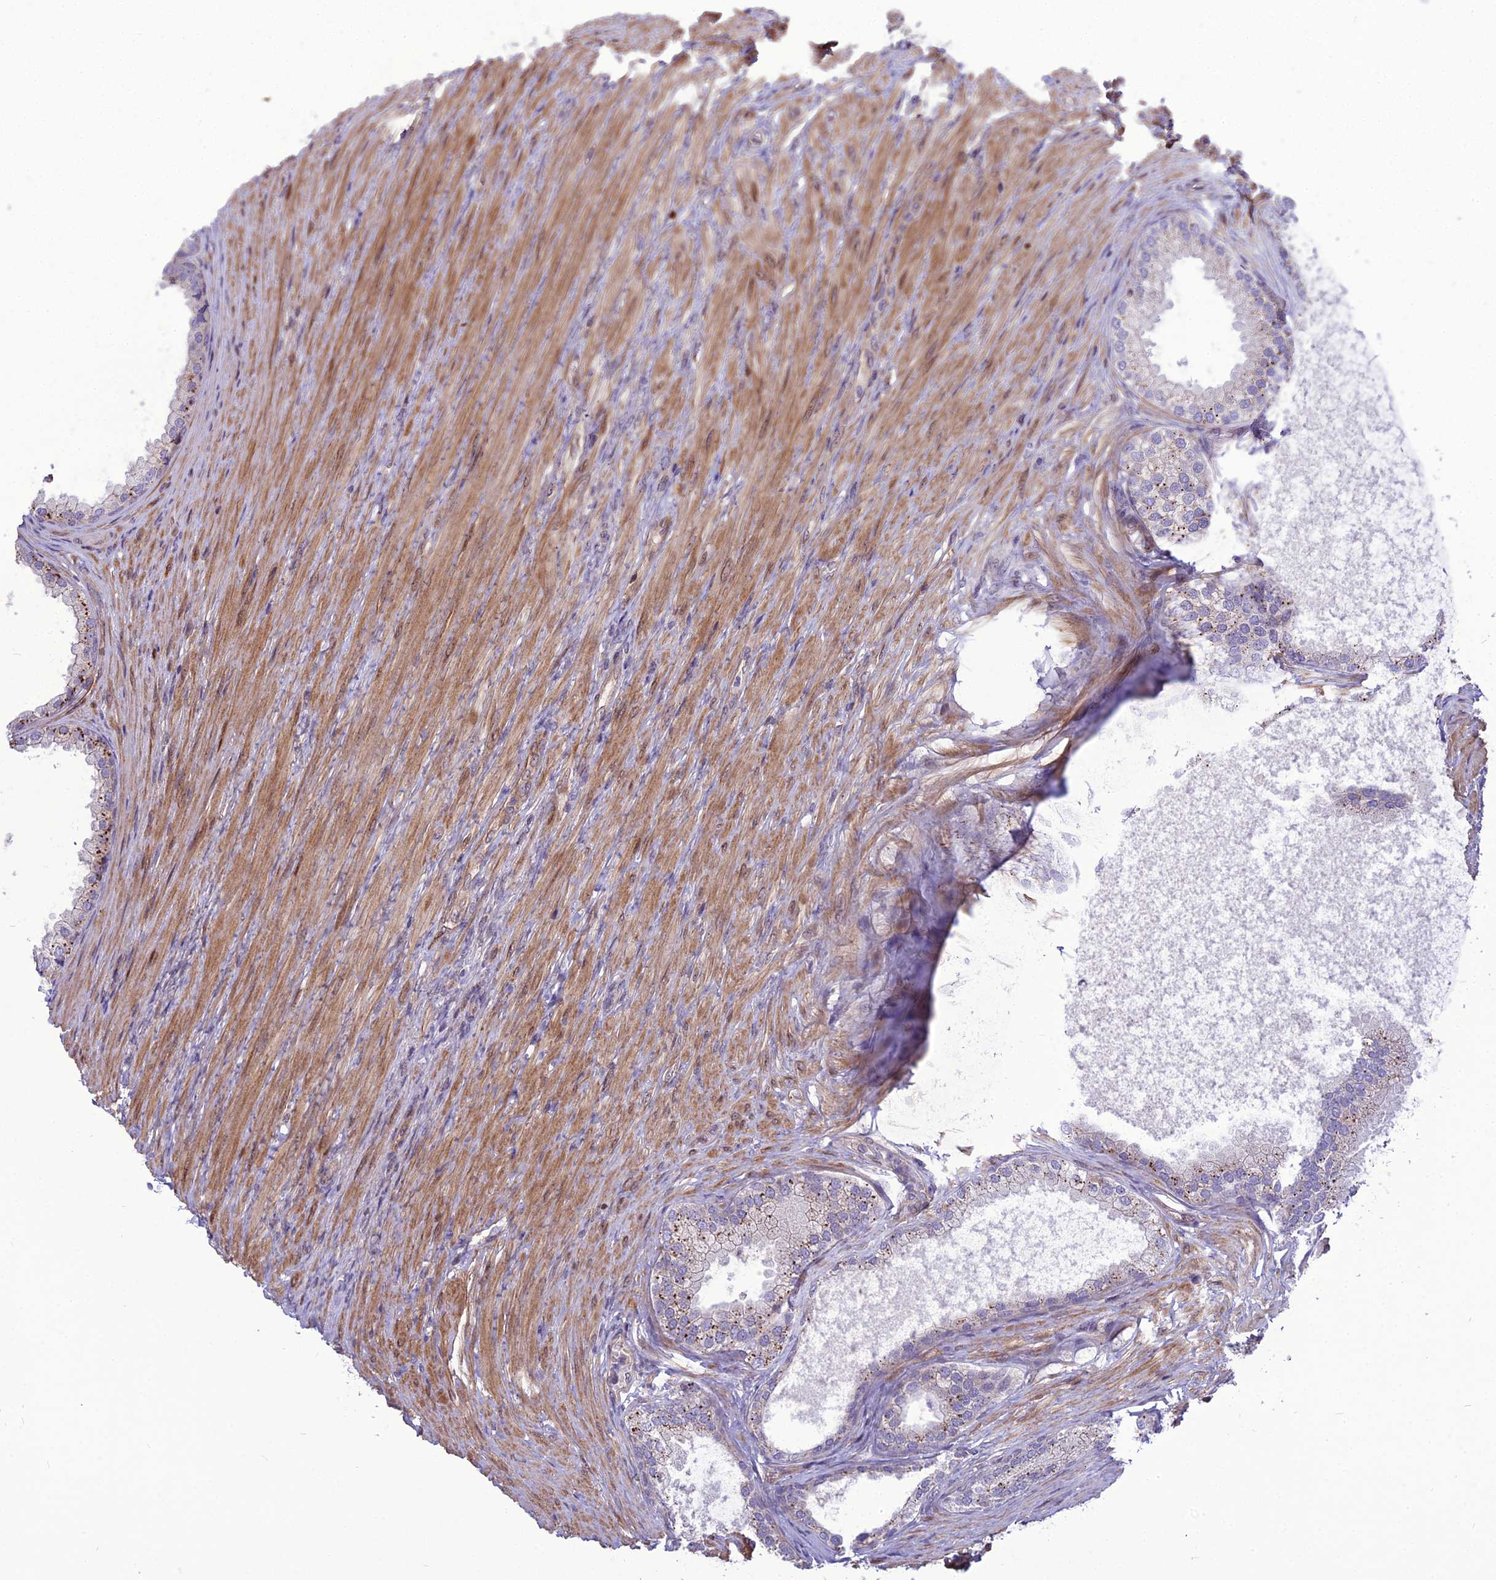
{"staining": {"intensity": "moderate", "quantity": "<25%", "location": "cytoplasmic/membranous"}, "tissue": "prostate", "cell_type": "Glandular cells", "image_type": "normal", "snomed": [{"axis": "morphology", "description": "Normal tissue, NOS"}, {"axis": "topography", "description": "Prostate"}], "caption": "DAB (3,3'-diaminobenzidine) immunohistochemical staining of unremarkable human prostate demonstrates moderate cytoplasmic/membranous protein staining in about <25% of glandular cells.", "gene": "TSPYL2", "patient": {"sex": "male", "age": 76}}